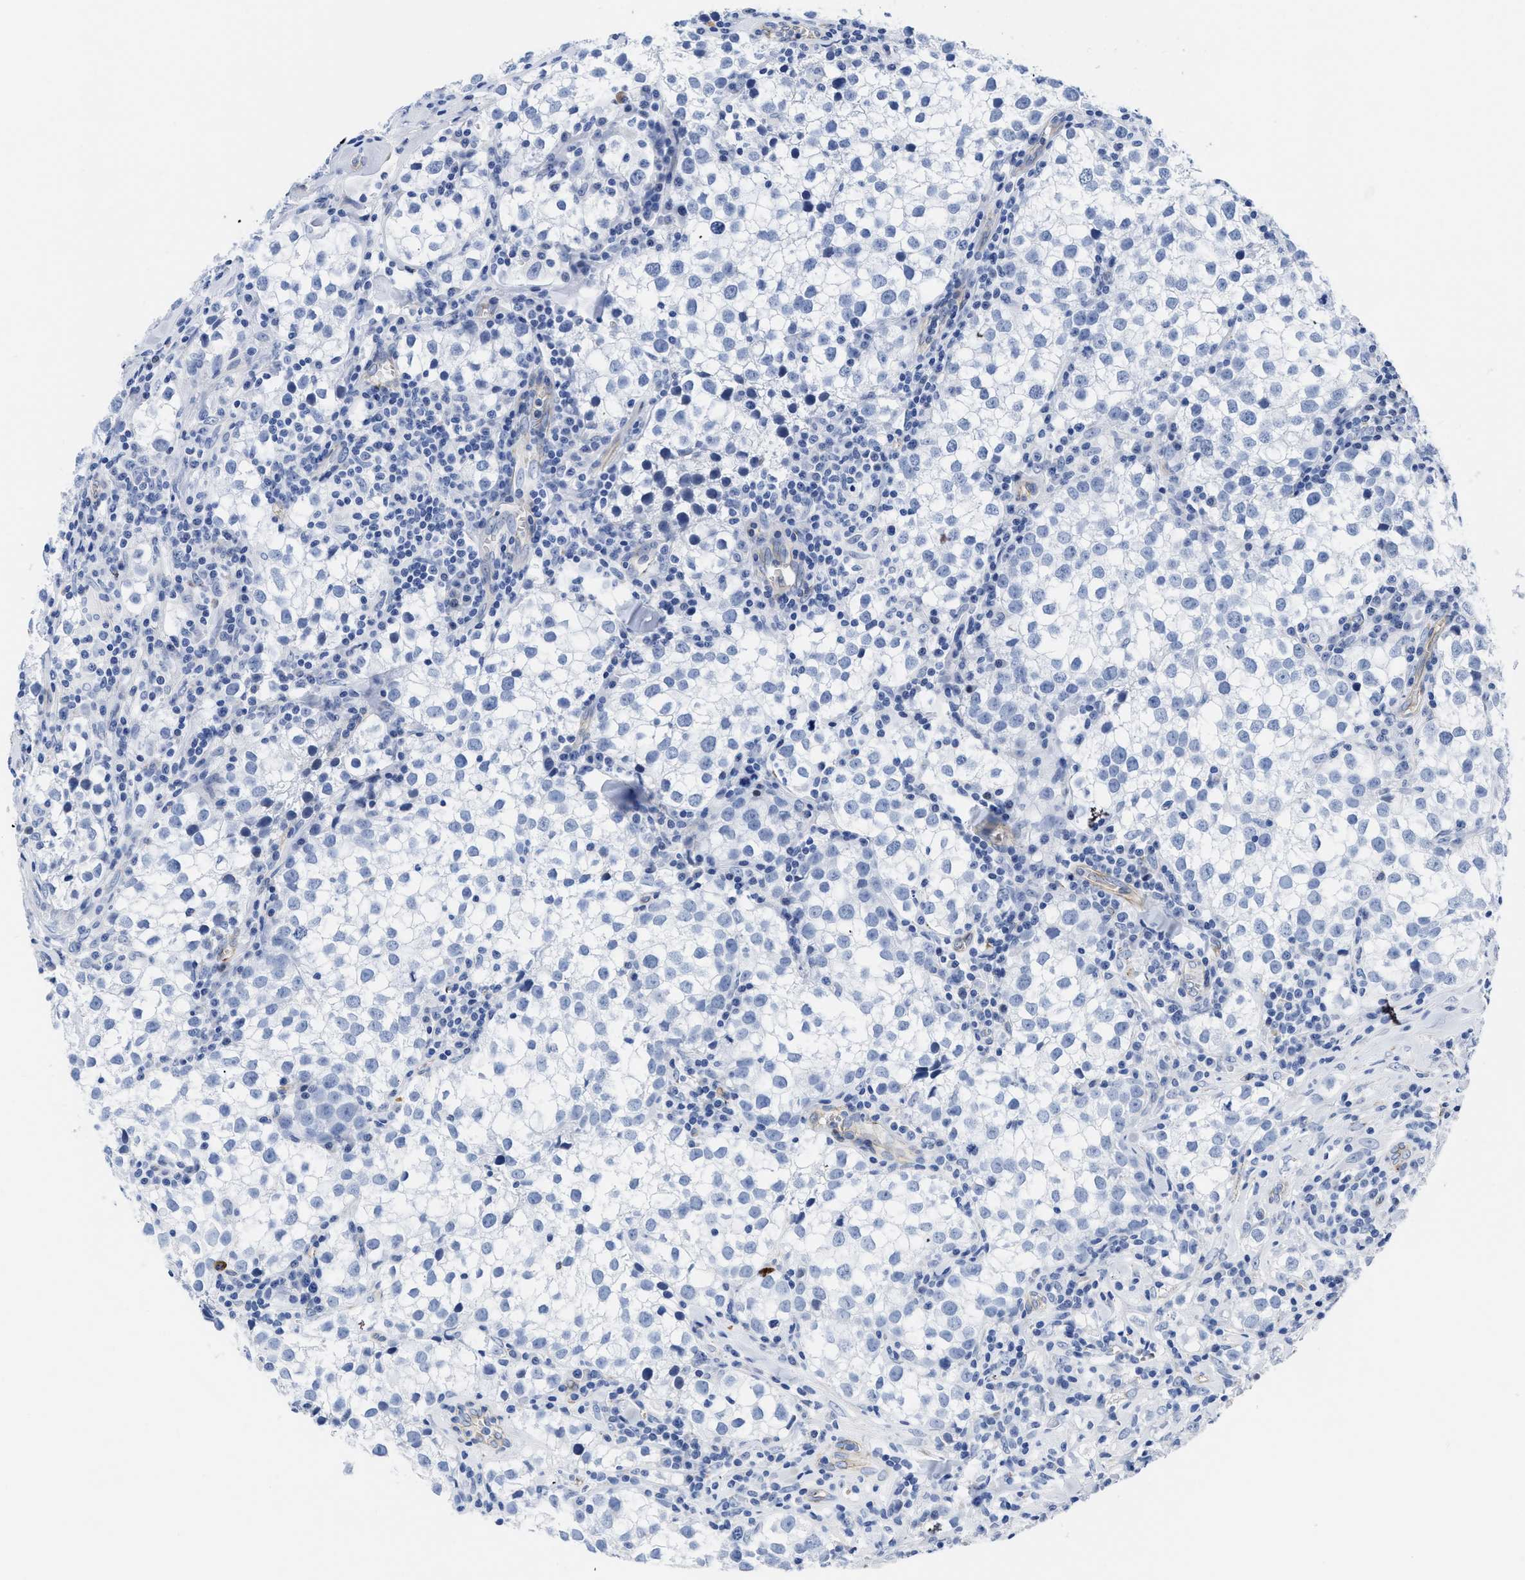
{"staining": {"intensity": "negative", "quantity": "none", "location": "none"}, "tissue": "testis cancer", "cell_type": "Tumor cells", "image_type": "cancer", "snomed": [{"axis": "morphology", "description": "Seminoma, NOS"}, {"axis": "morphology", "description": "Carcinoma, Embryonal, NOS"}, {"axis": "topography", "description": "Testis"}], "caption": "Immunohistochemistry (IHC) image of human testis seminoma stained for a protein (brown), which exhibits no expression in tumor cells.", "gene": "KCNMB3", "patient": {"sex": "male", "age": 36}}